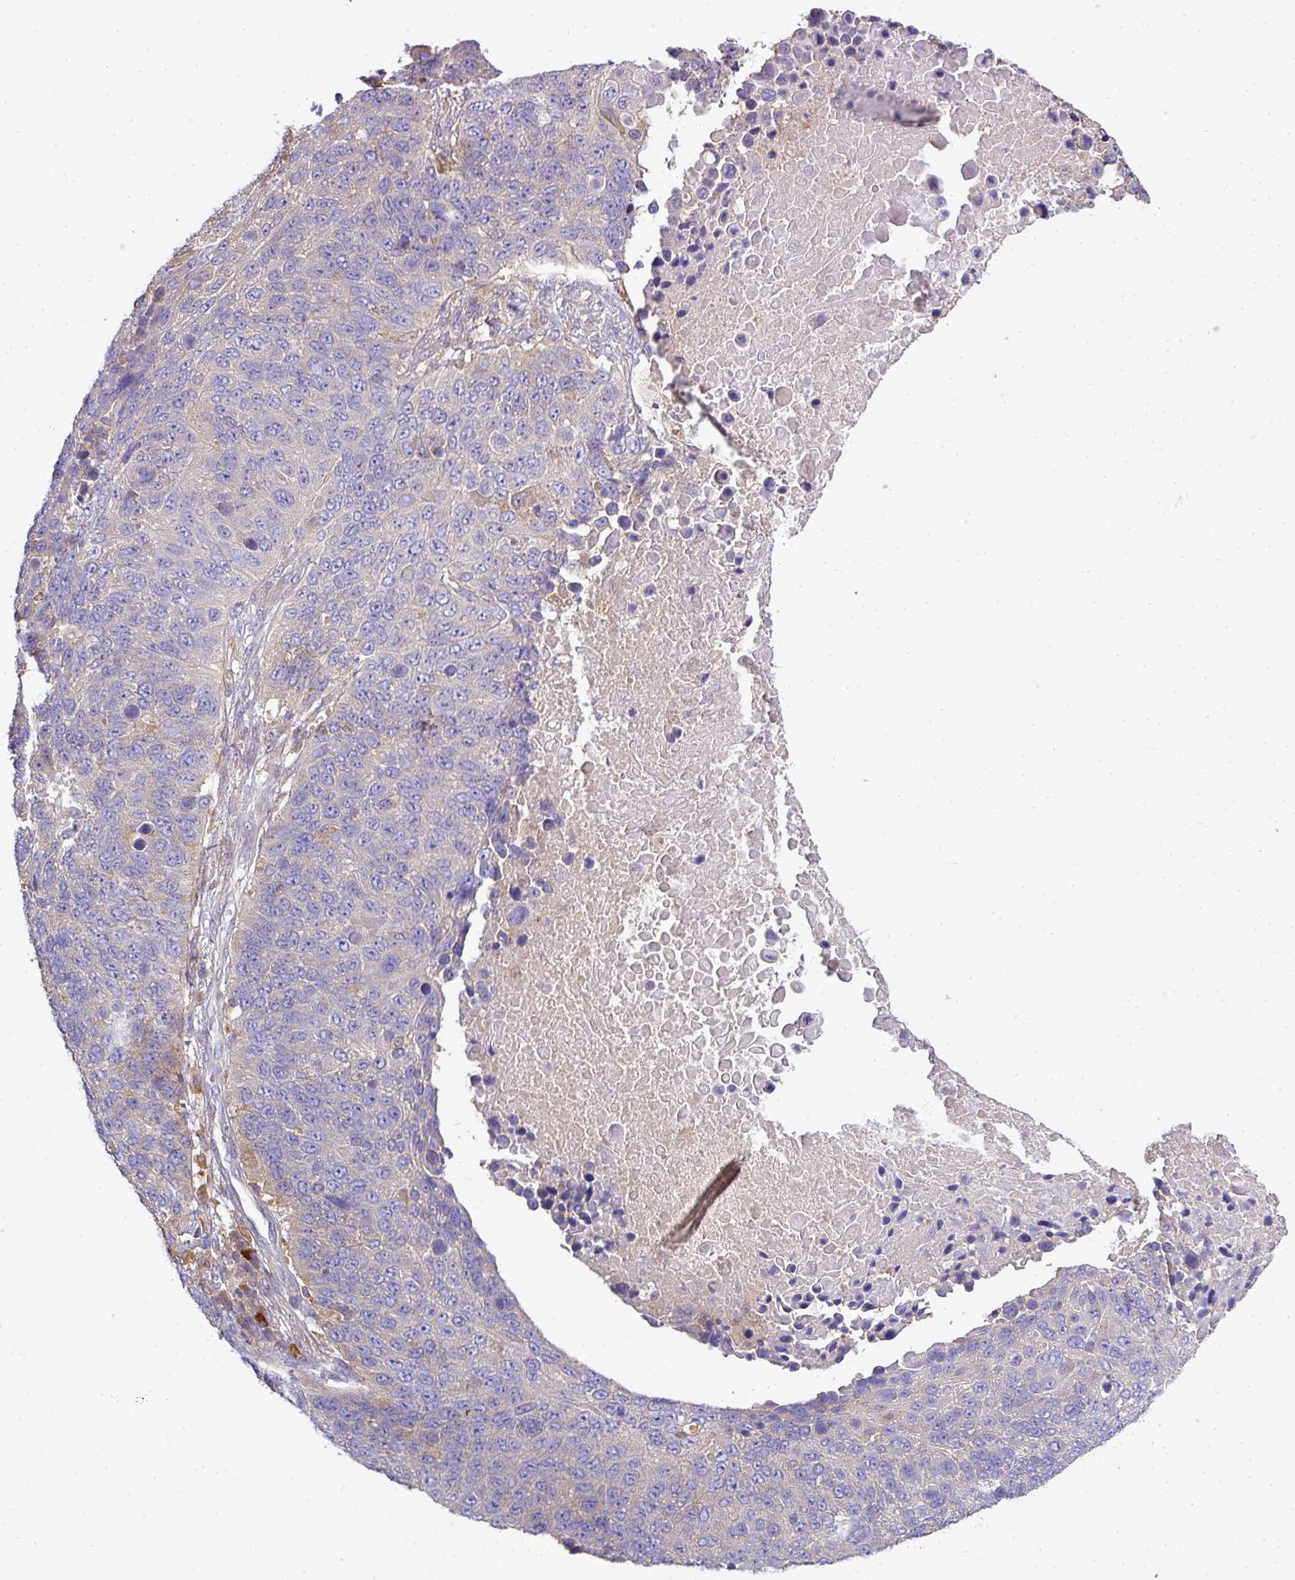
{"staining": {"intensity": "negative", "quantity": "none", "location": "none"}, "tissue": "lung cancer", "cell_type": "Tumor cells", "image_type": "cancer", "snomed": [{"axis": "morphology", "description": "Normal tissue, NOS"}, {"axis": "morphology", "description": "Squamous cell carcinoma, NOS"}, {"axis": "topography", "description": "Lymph node"}, {"axis": "topography", "description": "Lung"}], "caption": "IHC photomicrograph of lung cancer stained for a protein (brown), which shows no positivity in tumor cells.", "gene": "STAT5A", "patient": {"sex": "male", "age": 66}}